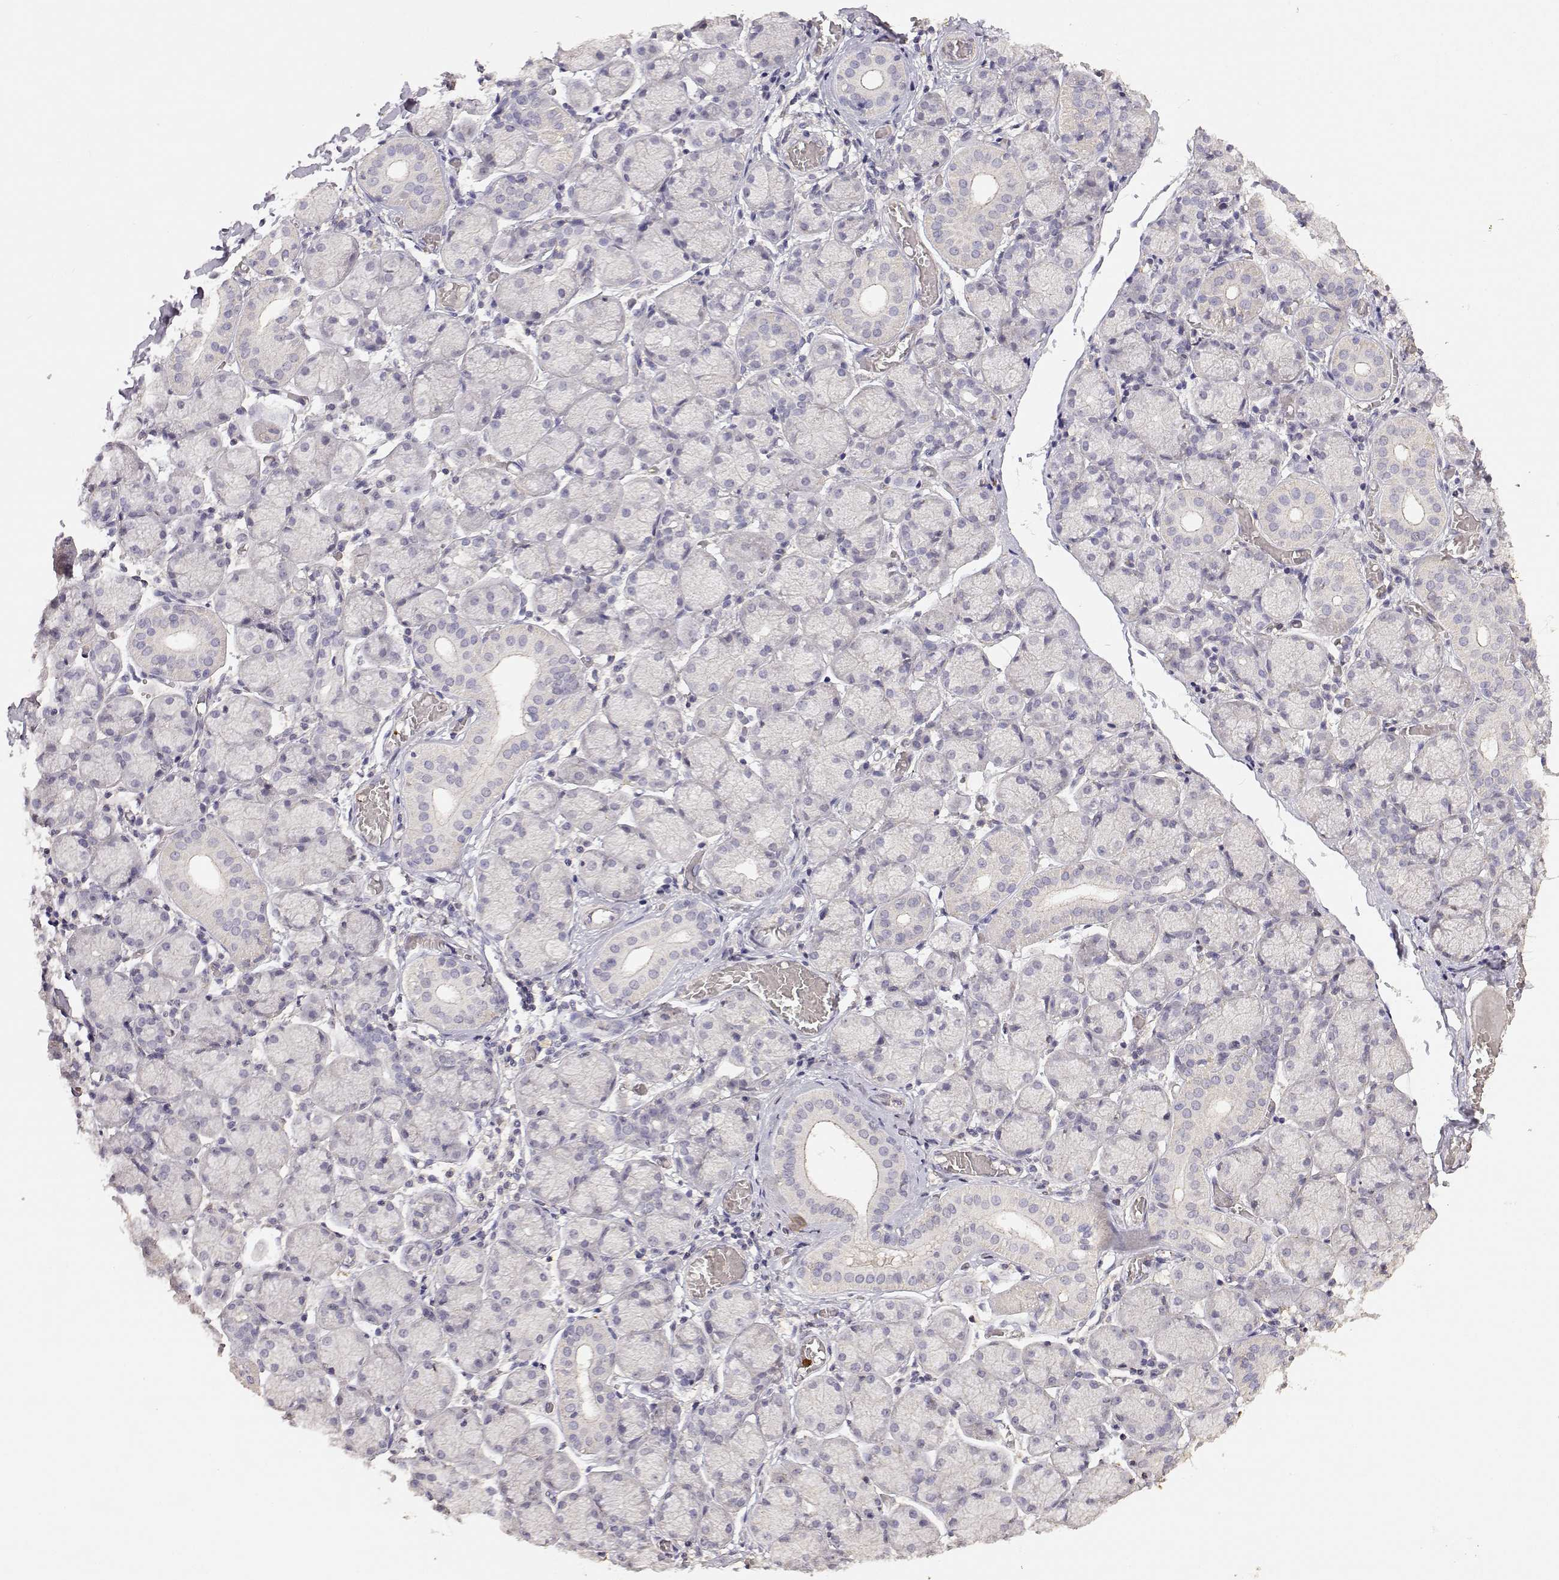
{"staining": {"intensity": "negative", "quantity": "none", "location": "none"}, "tissue": "salivary gland", "cell_type": "Glandular cells", "image_type": "normal", "snomed": [{"axis": "morphology", "description": "Normal tissue, NOS"}, {"axis": "topography", "description": "Salivary gland"}, {"axis": "topography", "description": "Peripheral nerve tissue"}], "caption": "This is a photomicrograph of immunohistochemistry (IHC) staining of unremarkable salivary gland, which shows no staining in glandular cells. The staining is performed using DAB brown chromogen with nuclei counter-stained in using hematoxylin.", "gene": "TNFRSF10C", "patient": {"sex": "female", "age": 24}}